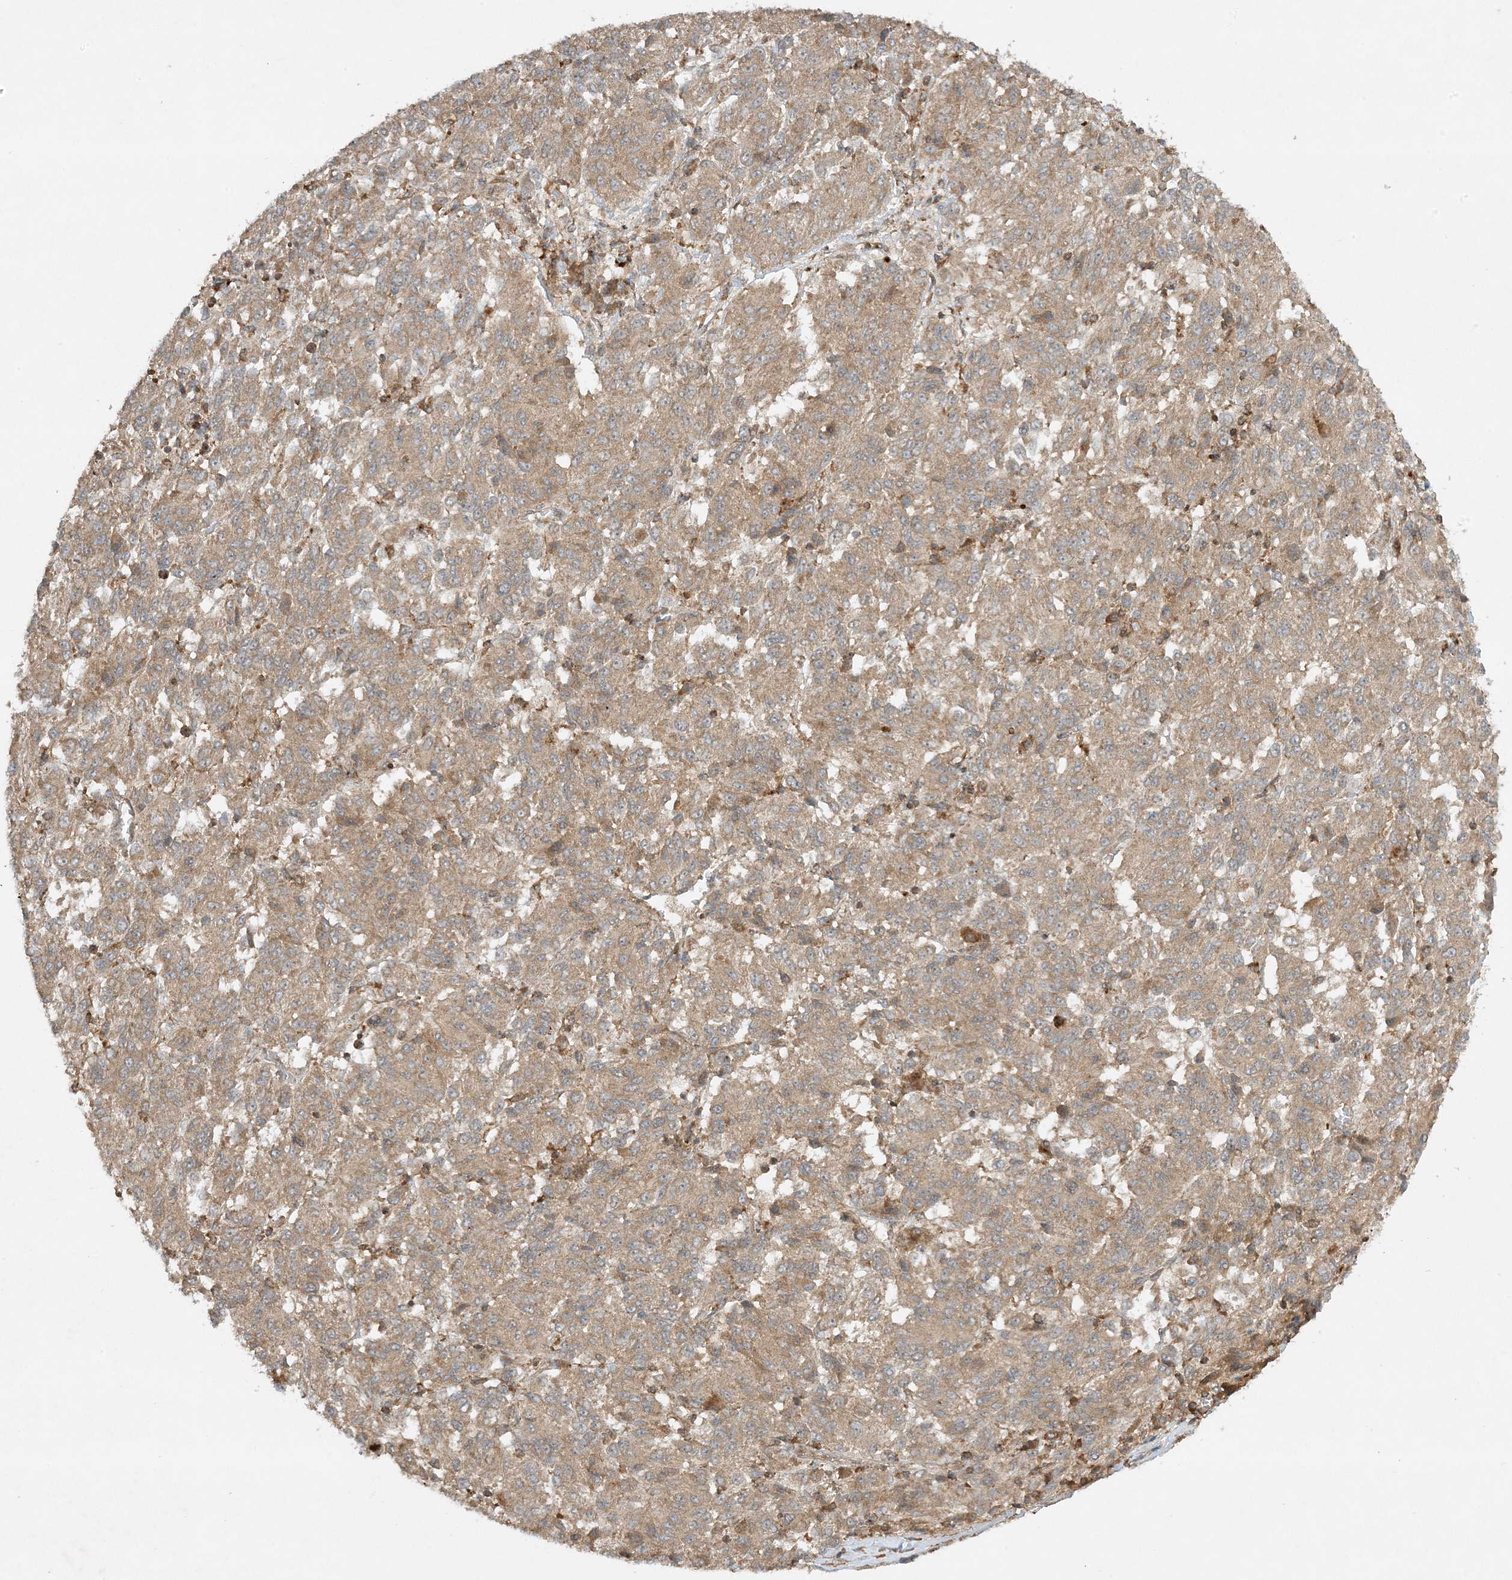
{"staining": {"intensity": "negative", "quantity": "none", "location": "none"}, "tissue": "melanoma", "cell_type": "Tumor cells", "image_type": "cancer", "snomed": [{"axis": "morphology", "description": "Malignant melanoma, Metastatic site"}, {"axis": "topography", "description": "Lung"}], "caption": "Immunohistochemical staining of malignant melanoma (metastatic site) exhibits no significant positivity in tumor cells.", "gene": "XRN1", "patient": {"sex": "male", "age": 64}}